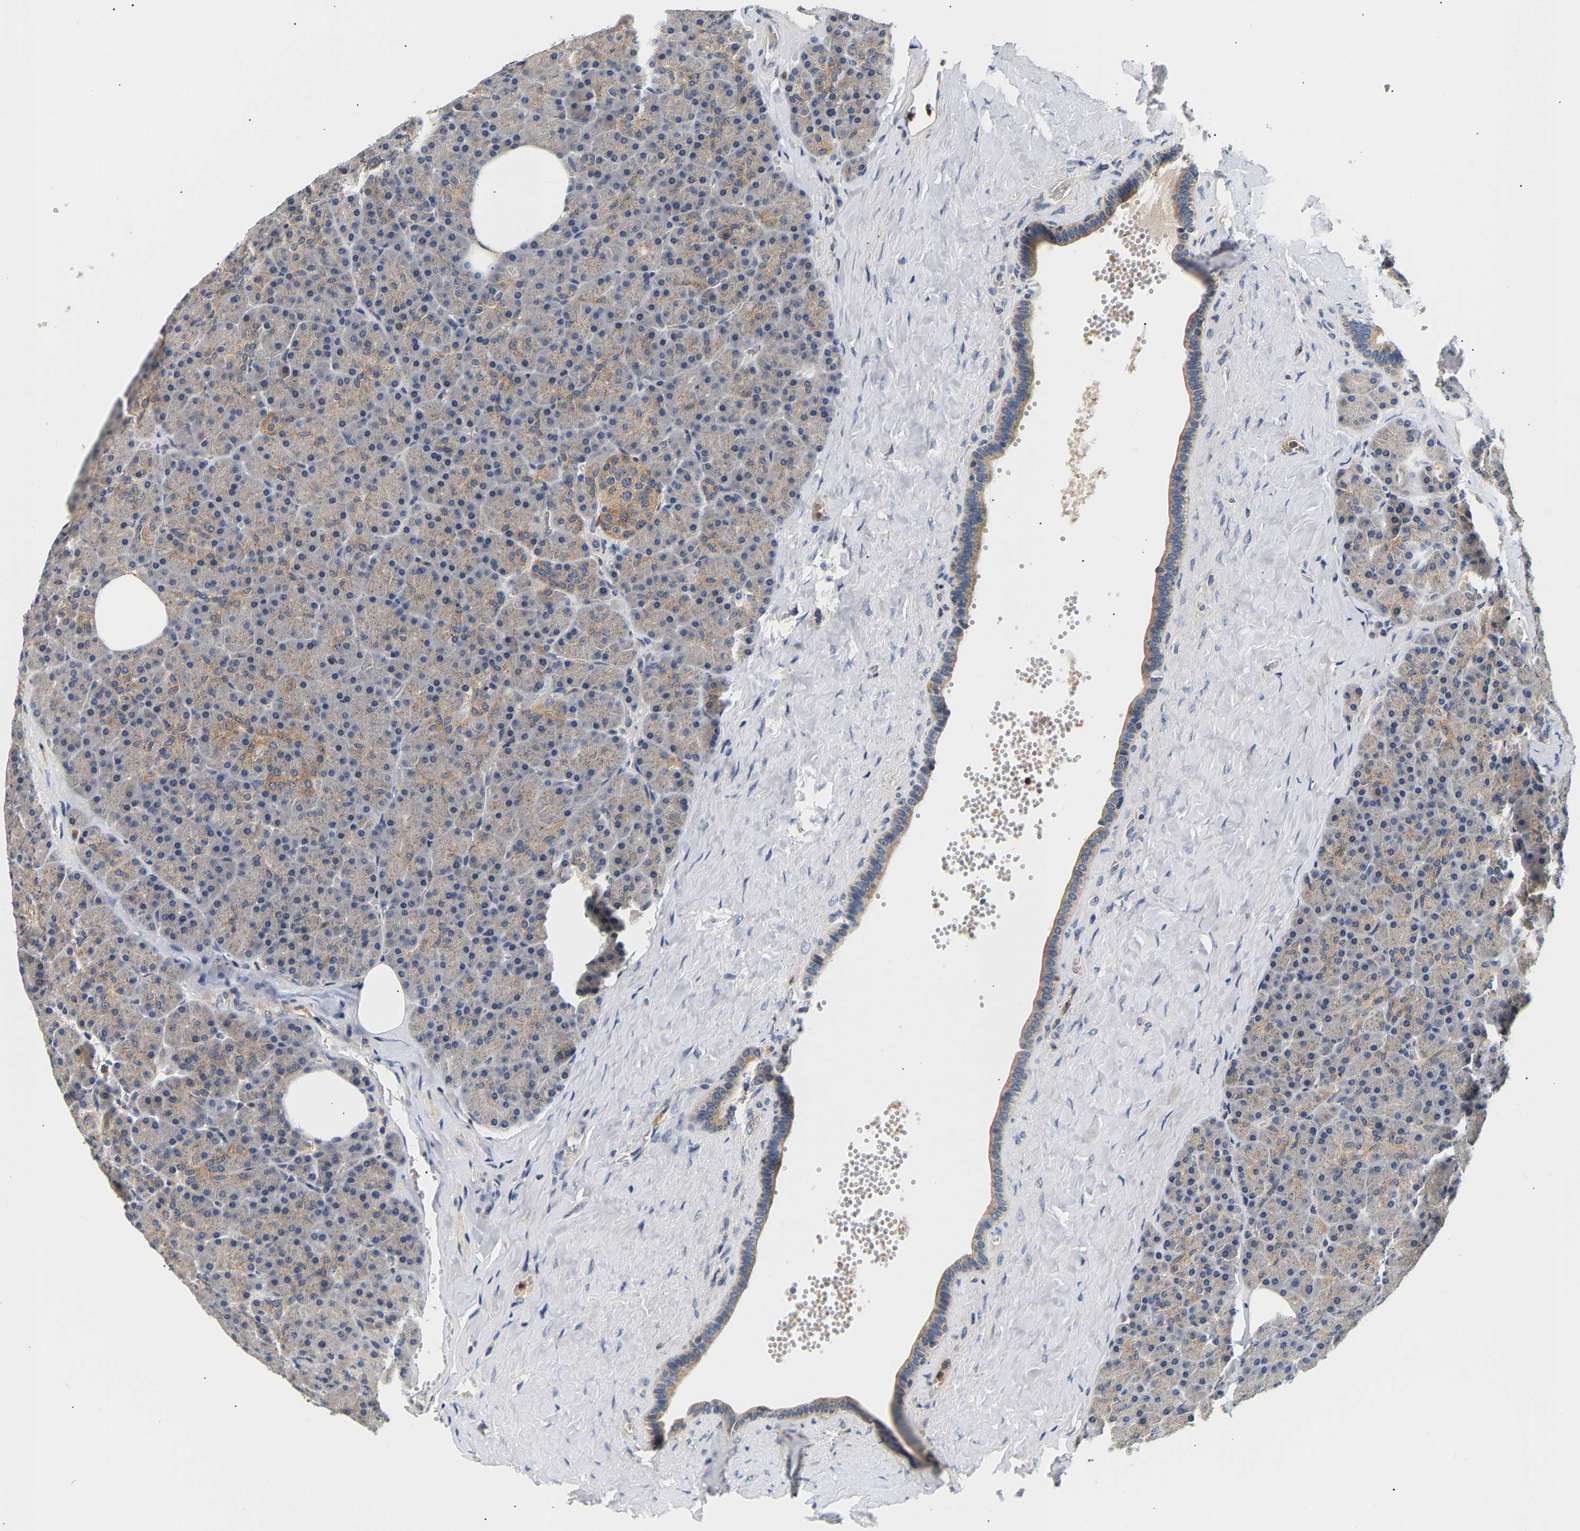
{"staining": {"intensity": "weak", "quantity": "<25%", "location": "cytoplasmic/membranous"}, "tissue": "pancreas", "cell_type": "Exocrine glandular cells", "image_type": "normal", "snomed": [{"axis": "morphology", "description": "Normal tissue, NOS"}, {"axis": "morphology", "description": "Carcinoid, malignant, NOS"}, {"axis": "topography", "description": "Pancreas"}], "caption": "Exocrine glandular cells are negative for protein expression in benign human pancreas. Nuclei are stained in blue.", "gene": "PPID", "patient": {"sex": "female", "age": 35}}